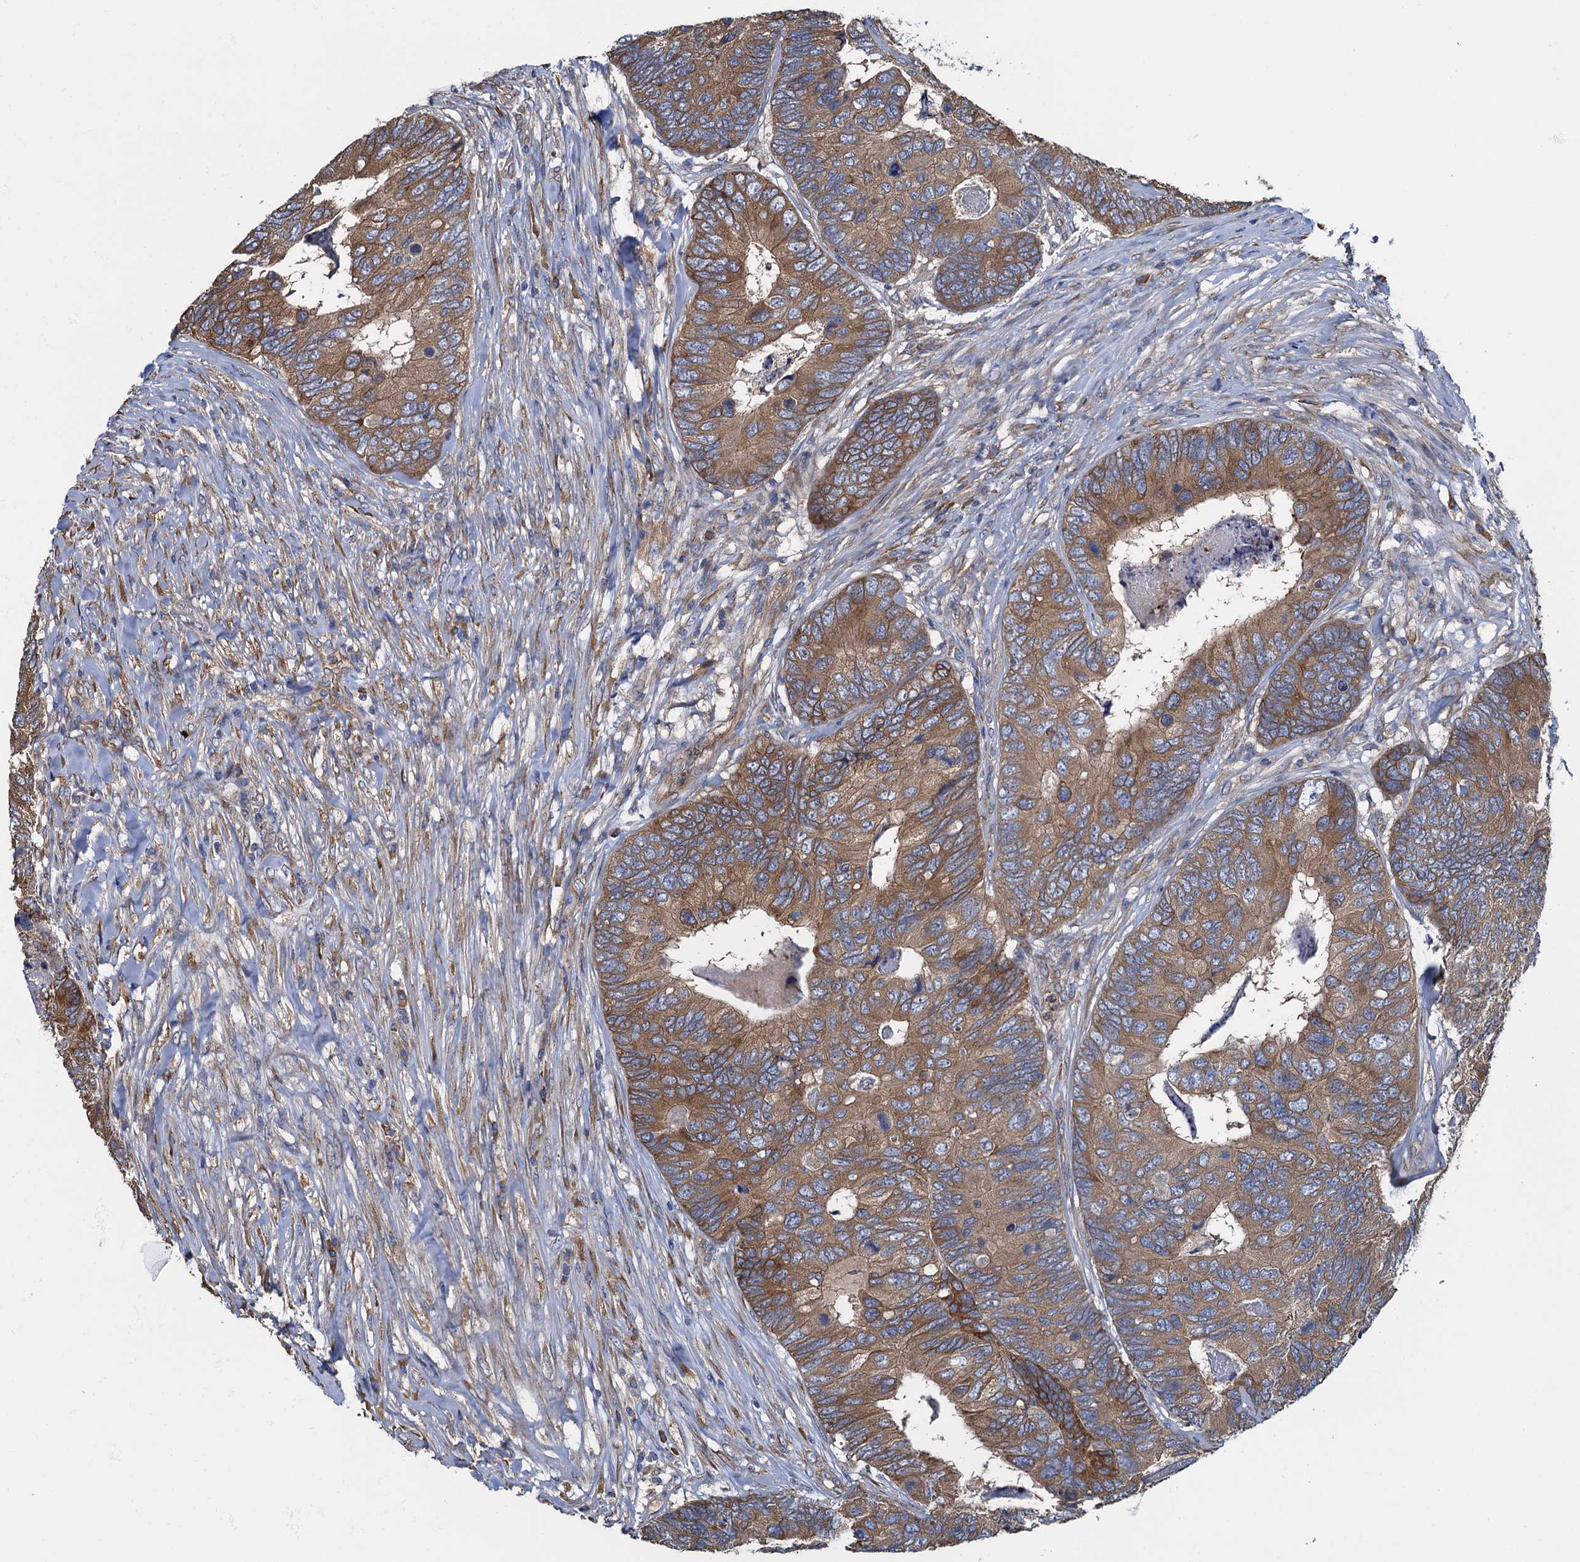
{"staining": {"intensity": "moderate", "quantity": ">75%", "location": "cytoplasmic/membranous"}, "tissue": "colorectal cancer", "cell_type": "Tumor cells", "image_type": "cancer", "snomed": [{"axis": "morphology", "description": "Adenocarcinoma, NOS"}, {"axis": "topography", "description": "Colon"}], "caption": "Approximately >75% of tumor cells in colorectal cancer (adenocarcinoma) reveal moderate cytoplasmic/membranous protein expression as visualized by brown immunohistochemical staining.", "gene": "ADCY9", "patient": {"sex": "female", "age": 67}}